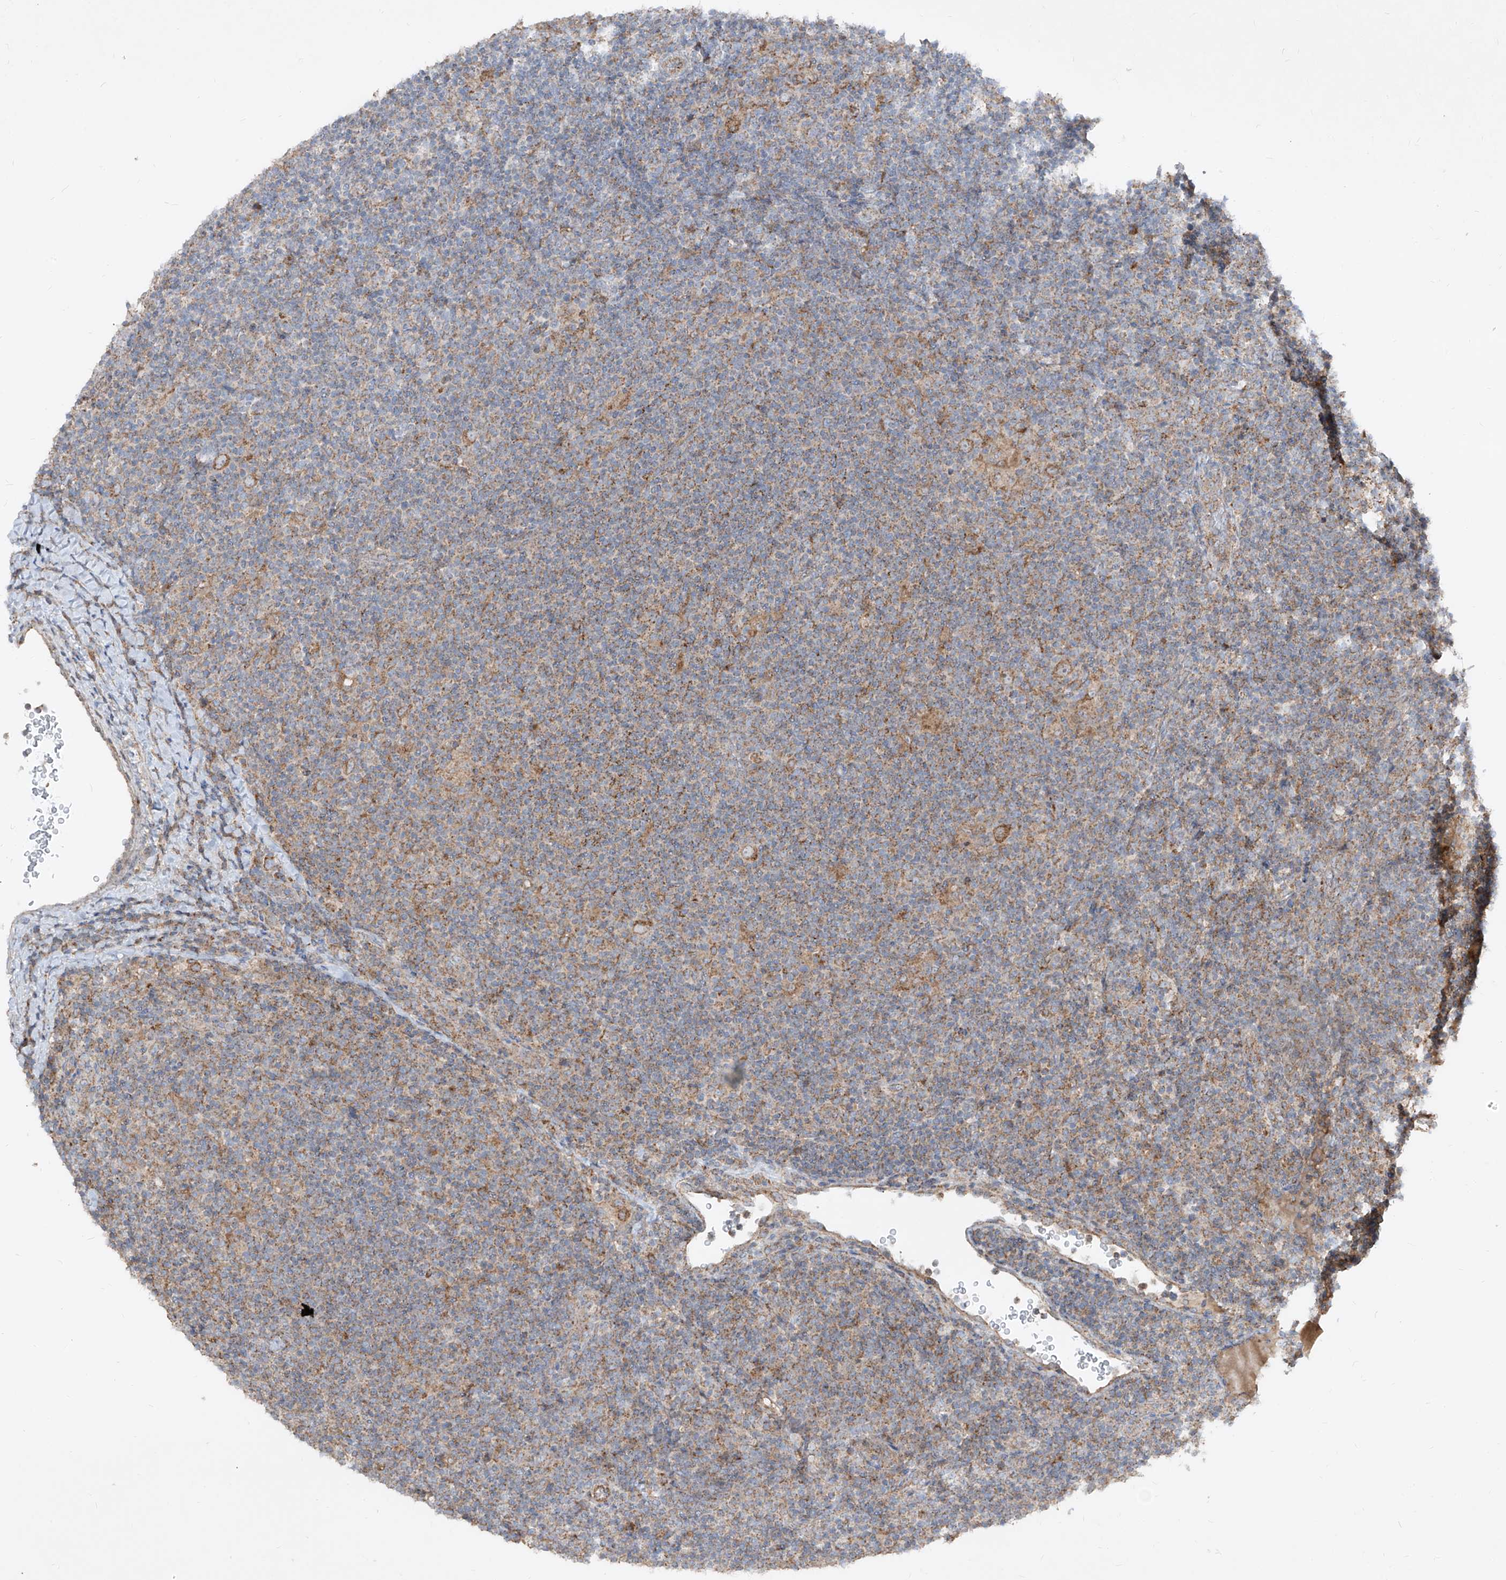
{"staining": {"intensity": "moderate", "quantity": ">75%", "location": "cytoplasmic/membranous"}, "tissue": "lymphoma", "cell_type": "Tumor cells", "image_type": "cancer", "snomed": [{"axis": "morphology", "description": "Hodgkin's disease, NOS"}, {"axis": "topography", "description": "Lymph node"}], "caption": "The photomicrograph exhibits staining of lymphoma, revealing moderate cytoplasmic/membranous protein staining (brown color) within tumor cells.", "gene": "ABCD3", "patient": {"sex": "female", "age": 57}}